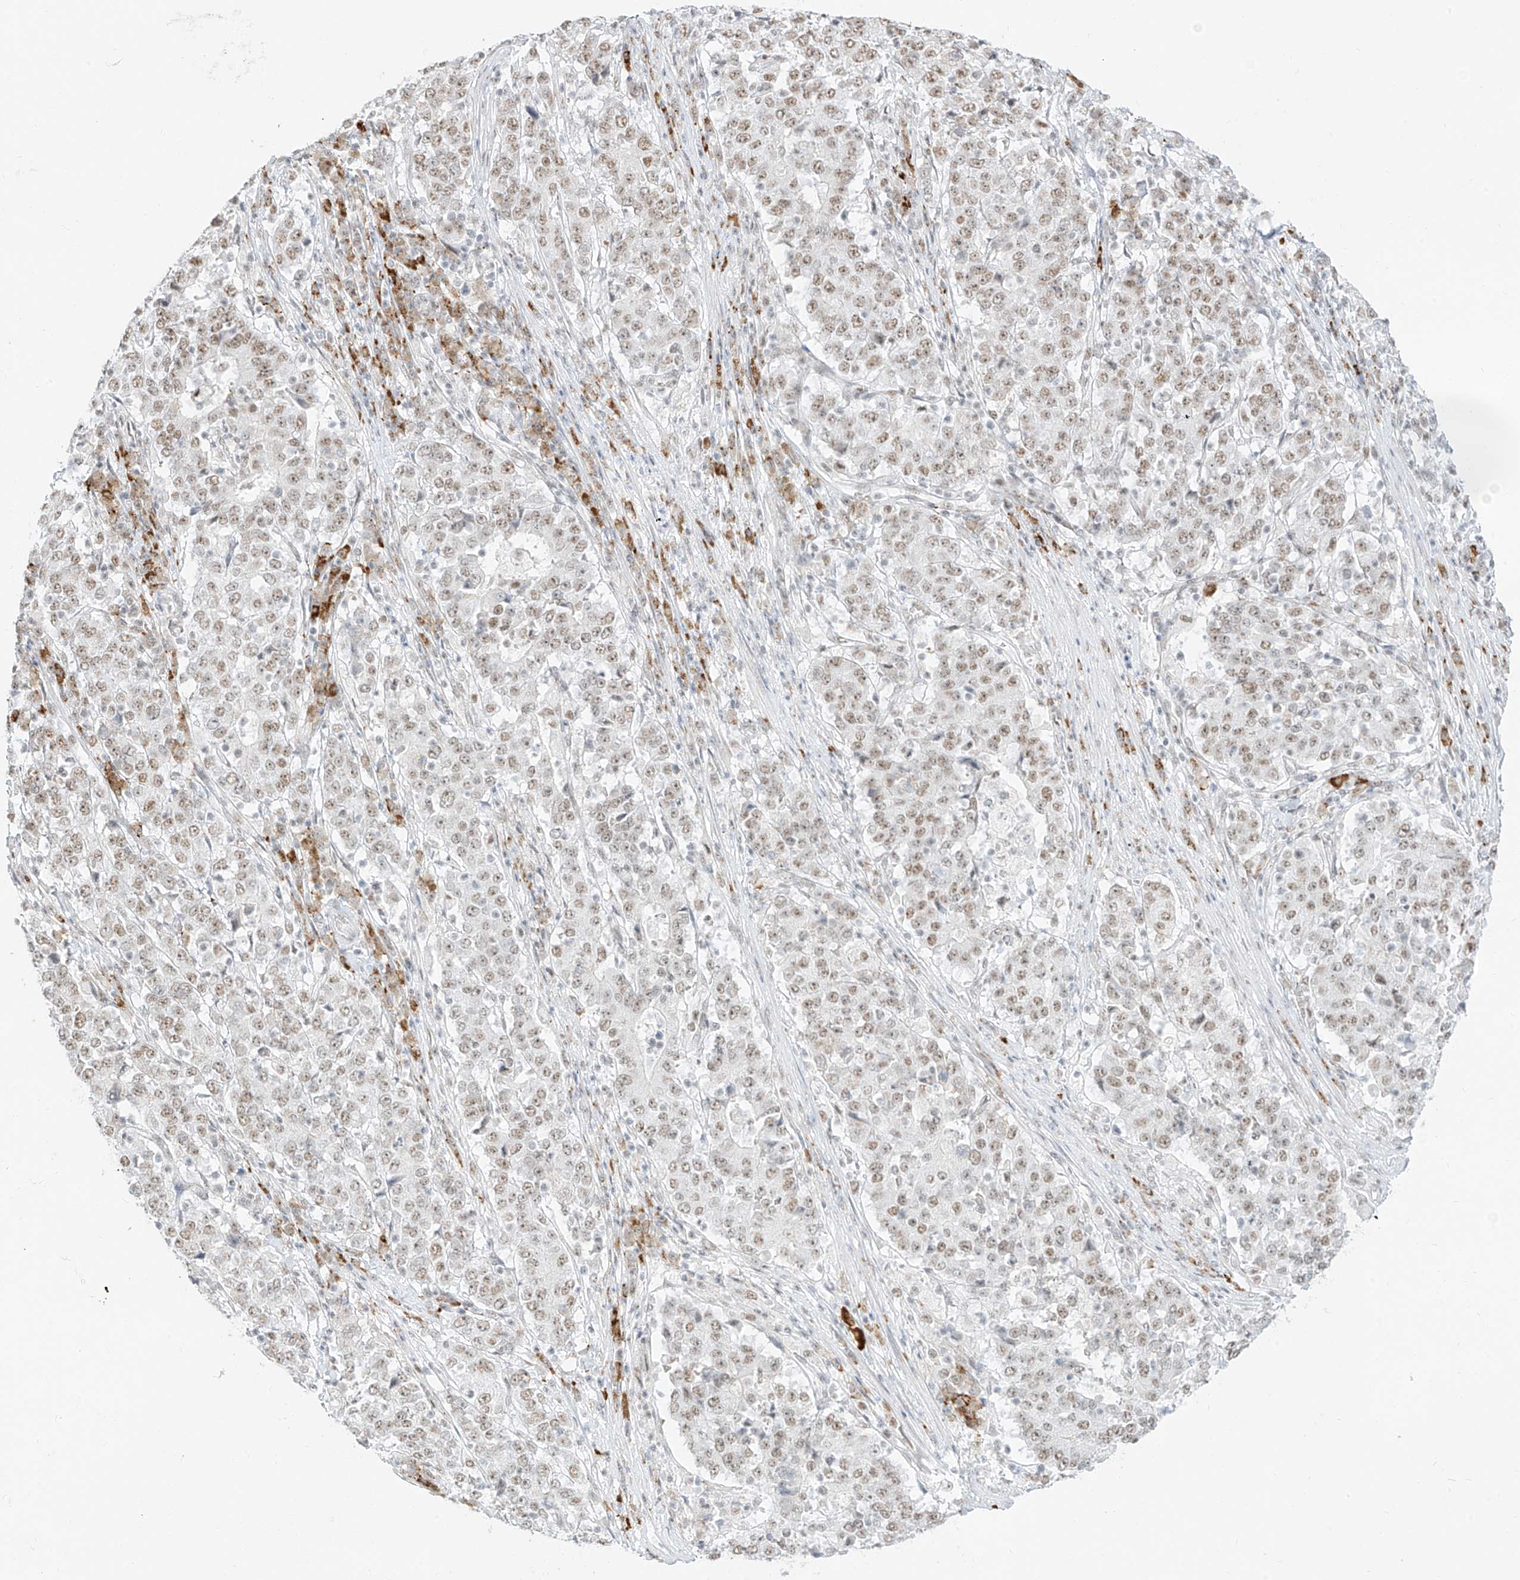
{"staining": {"intensity": "moderate", "quantity": "25%-75%", "location": "nuclear"}, "tissue": "stomach cancer", "cell_type": "Tumor cells", "image_type": "cancer", "snomed": [{"axis": "morphology", "description": "Adenocarcinoma, NOS"}, {"axis": "topography", "description": "Stomach"}], "caption": "Moderate nuclear expression is identified in approximately 25%-75% of tumor cells in adenocarcinoma (stomach). (DAB (3,3'-diaminobenzidine) IHC with brightfield microscopy, high magnification).", "gene": "SUPT5H", "patient": {"sex": "male", "age": 59}}